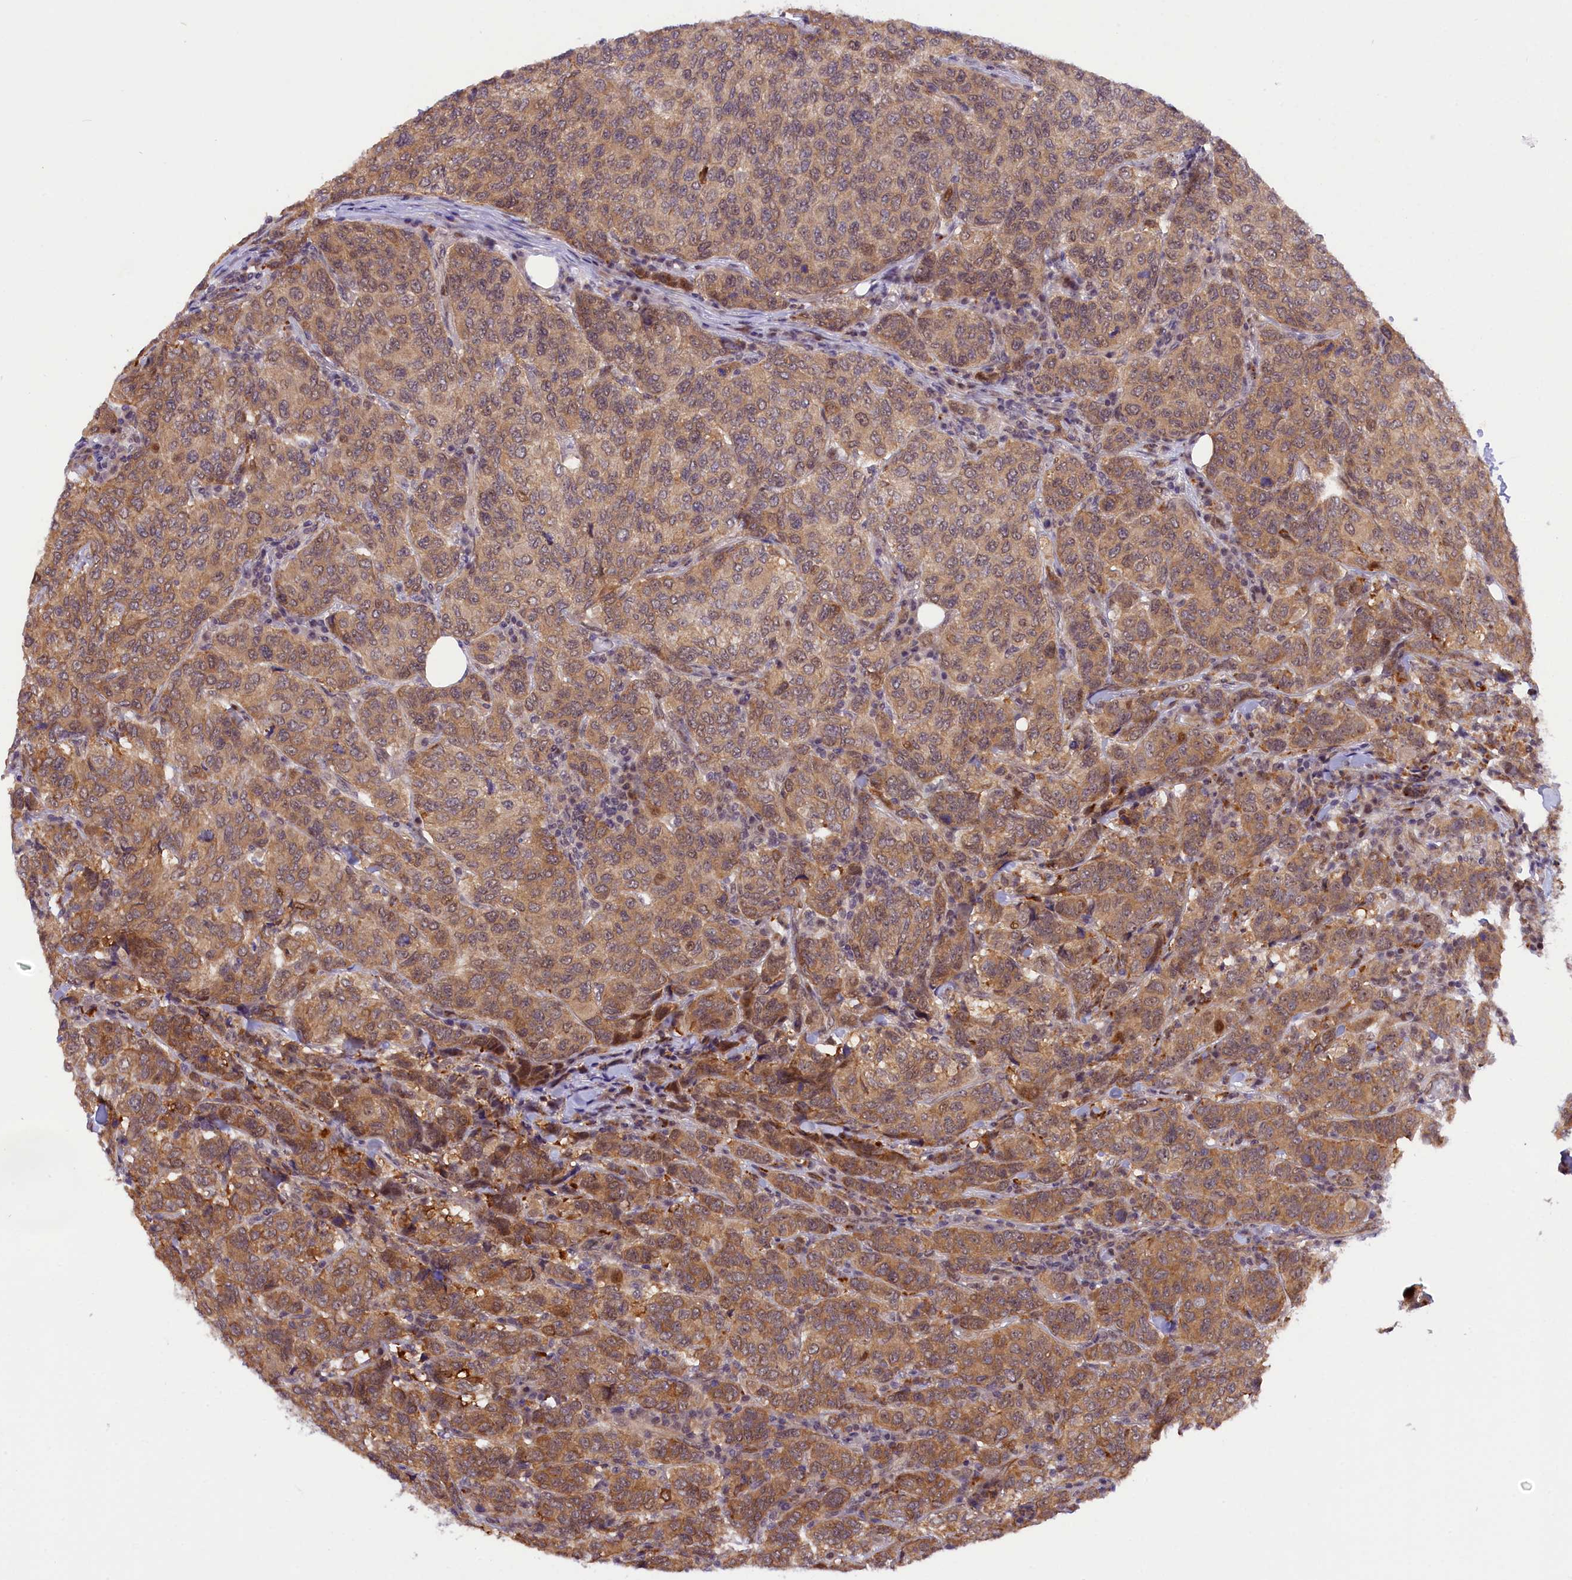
{"staining": {"intensity": "moderate", "quantity": ">75%", "location": "cytoplasmic/membranous"}, "tissue": "breast cancer", "cell_type": "Tumor cells", "image_type": "cancer", "snomed": [{"axis": "morphology", "description": "Duct carcinoma"}, {"axis": "topography", "description": "Breast"}], "caption": "Immunohistochemistry micrograph of infiltrating ductal carcinoma (breast) stained for a protein (brown), which exhibits medium levels of moderate cytoplasmic/membranous staining in approximately >75% of tumor cells.", "gene": "SAMD4A", "patient": {"sex": "female", "age": 55}}